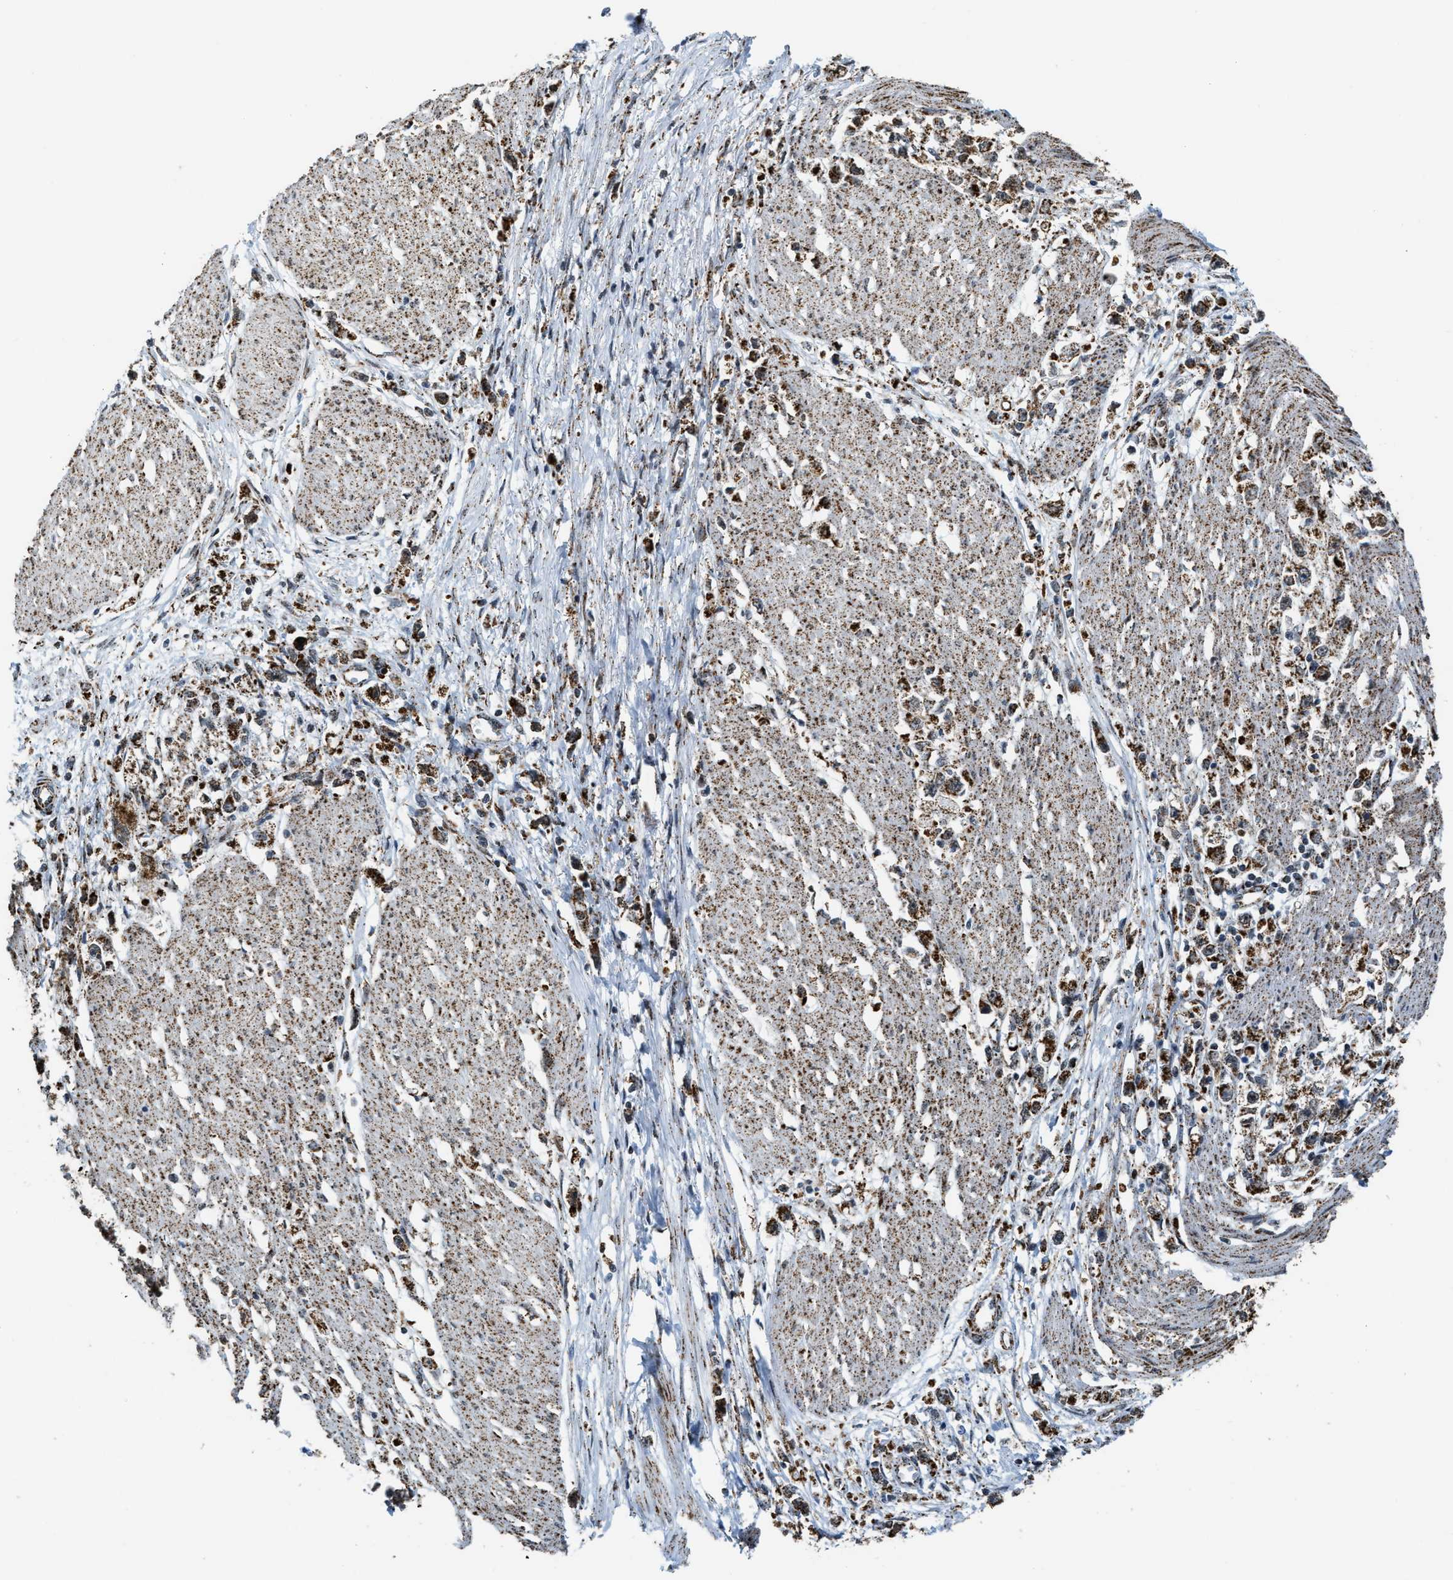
{"staining": {"intensity": "strong", "quantity": ">75%", "location": "cytoplasmic/membranous"}, "tissue": "stomach cancer", "cell_type": "Tumor cells", "image_type": "cancer", "snomed": [{"axis": "morphology", "description": "Adenocarcinoma, NOS"}, {"axis": "topography", "description": "Stomach"}], "caption": "This is an image of IHC staining of adenocarcinoma (stomach), which shows strong staining in the cytoplasmic/membranous of tumor cells.", "gene": "HIBADH", "patient": {"sex": "female", "age": 59}}